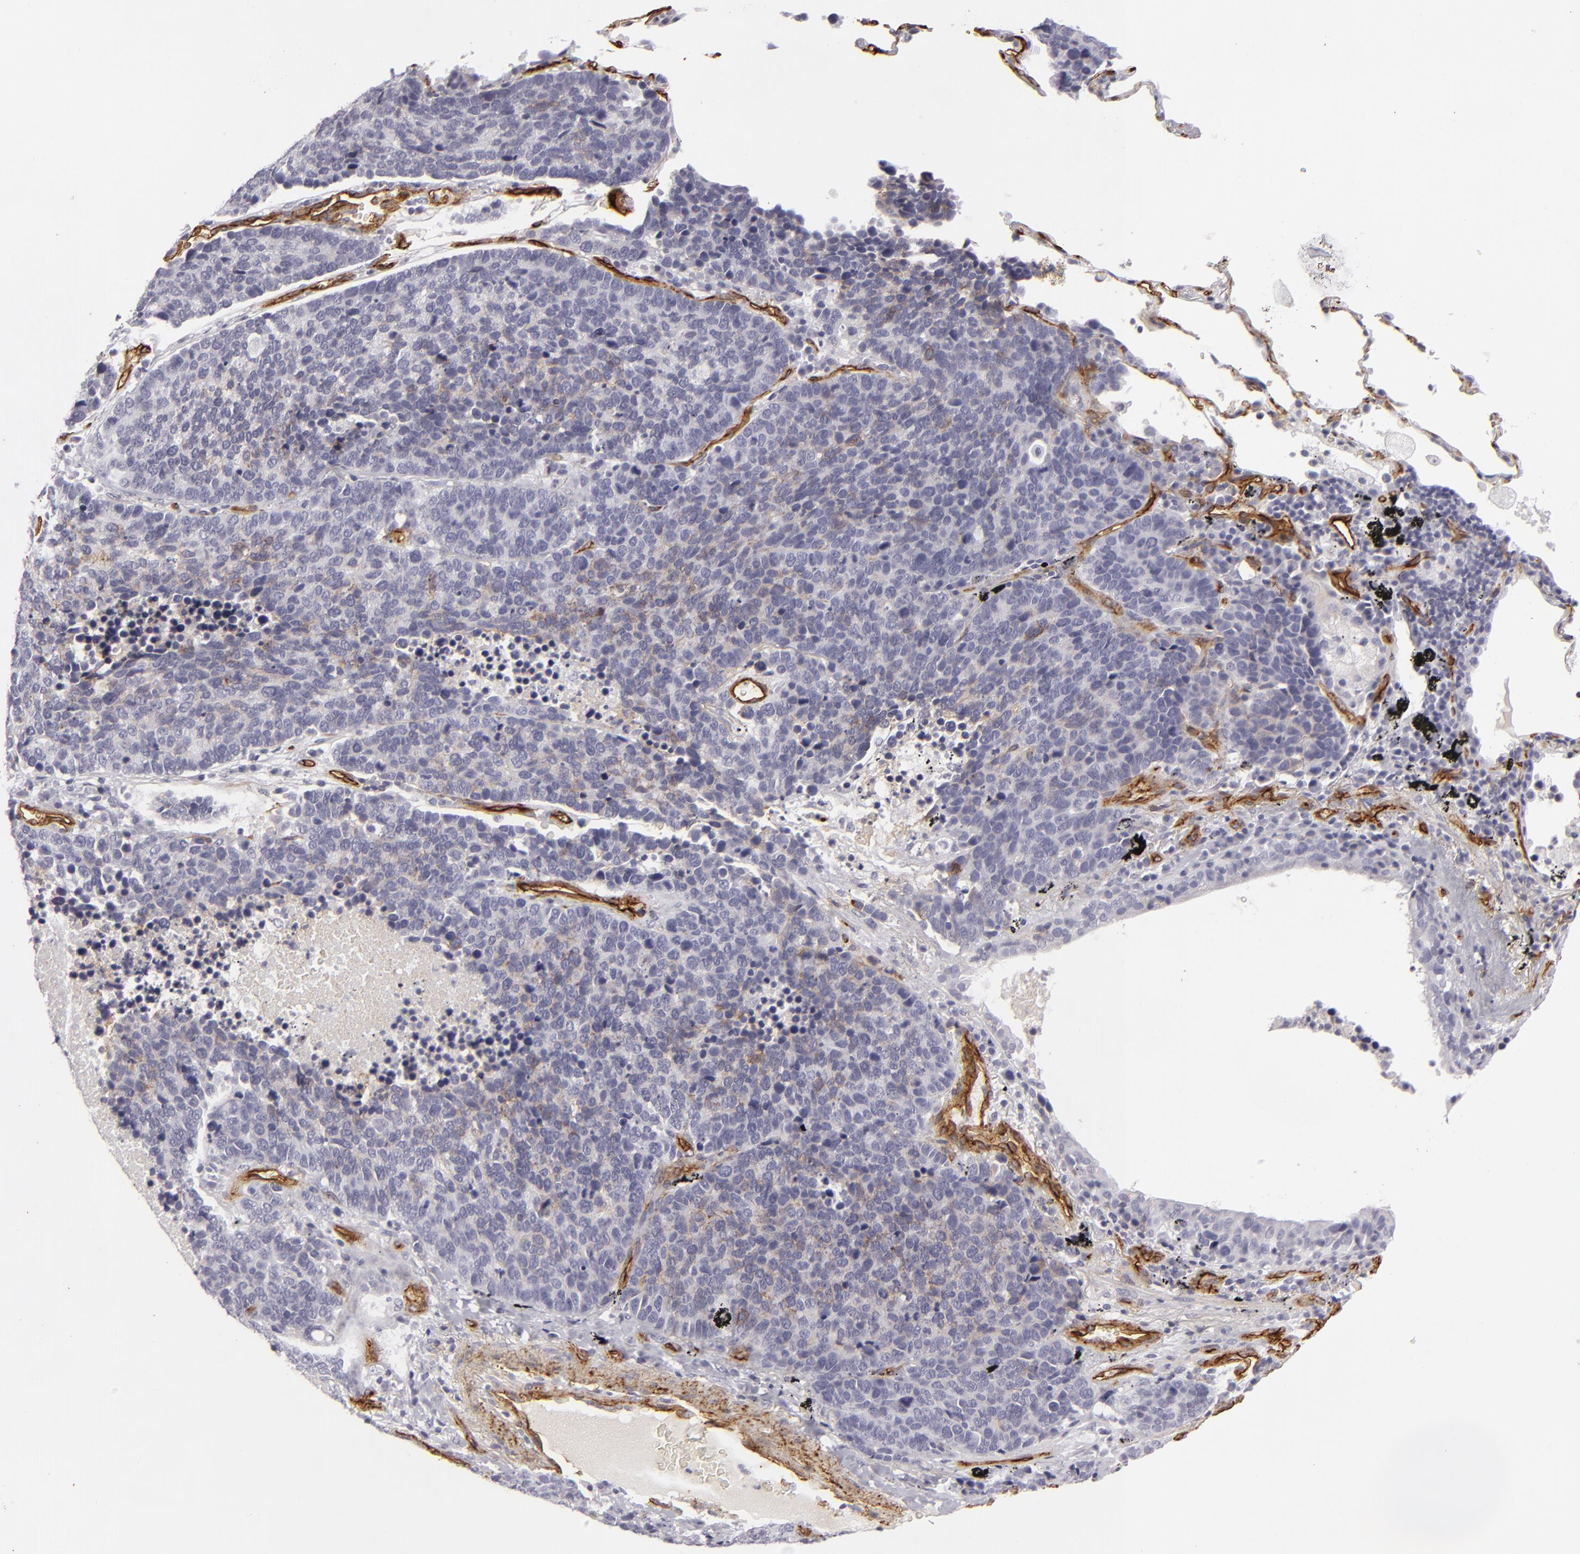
{"staining": {"intensity": "negative", "quantity": "none", "location": "none"}, "tissue": "lung cancer", "cell_type": "Tumor cells", "image_type": "cancer", "snomed": [{"axis": "morphology", "description": "Neoplasm, malignant, NOS"}, {"axis": "topography", "description": "Lung"}], "caption": "Immunohistochemistry (IHC) photomicrograph of neoplastic tissue: neoplasm (malignant) (lung) stained with DAB (3,3'-diaminobenzidine) reveals no significant protein positivity in tumor cells. (Immunohistochemistry, brightfield microscopy, high magnification).", "gene": "MCAM", "patient": {"sex": "female", "age": 75}}